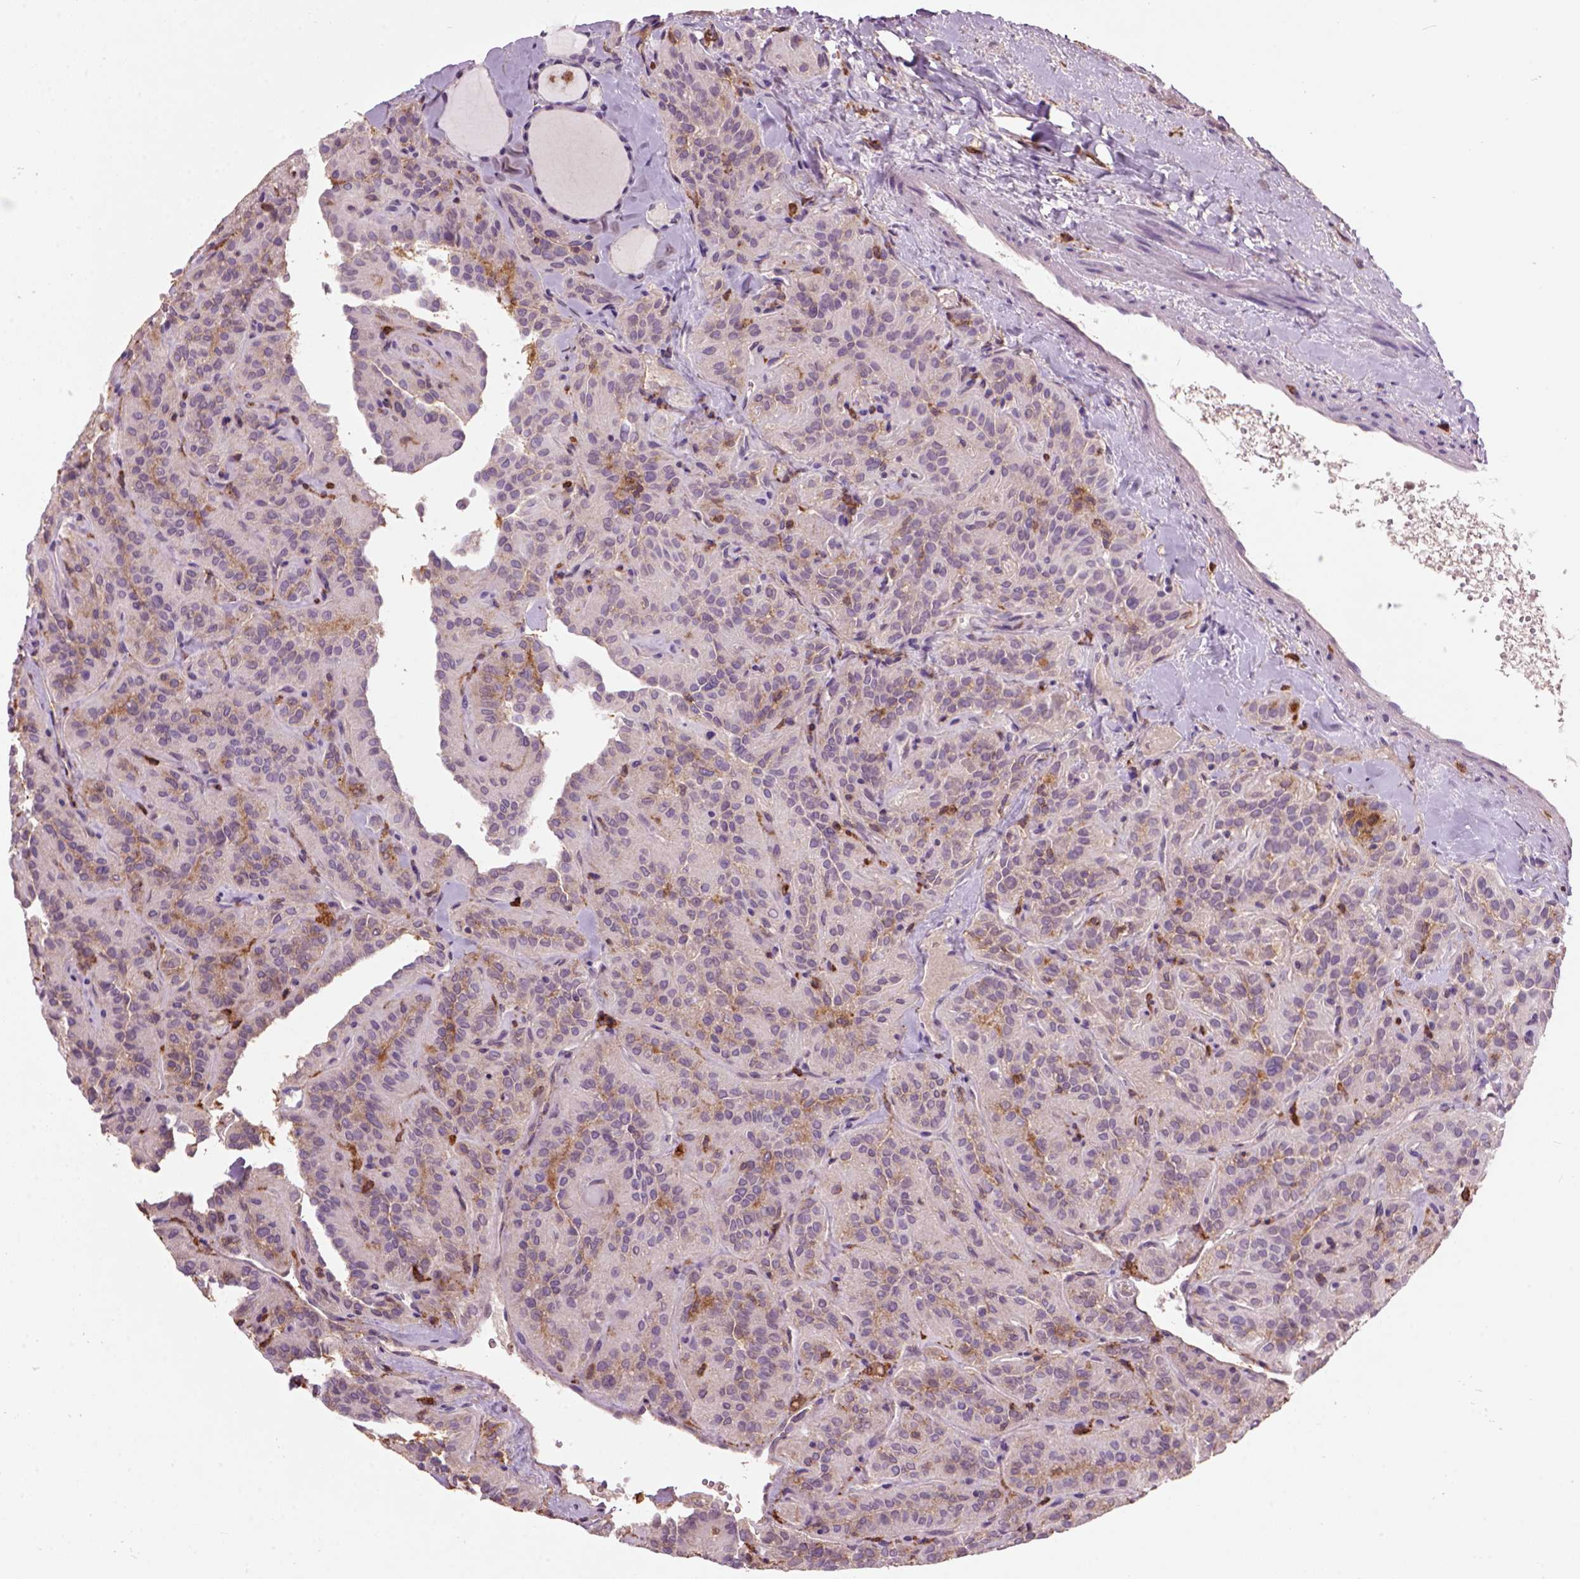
{"staining": {"intensity": "negative", "quantity": "none", "location": "none"}, "tissue": "thyroid cancer", "cell_type": "Tumor cells", "image_type": "cancer", "snomed": [{"axis": "morphology", "description": "Papillary adenocarcinoma, NOS"}, {"axis": "topography", "description": "Thyroid gland"}], "caption": "Papillary adenocarcinoma (thyroid) stained for a protein using IHC demonstrates no expression tumor cells.", "gene": "CD14", "patient": {"sex": "female", "age": 45}}